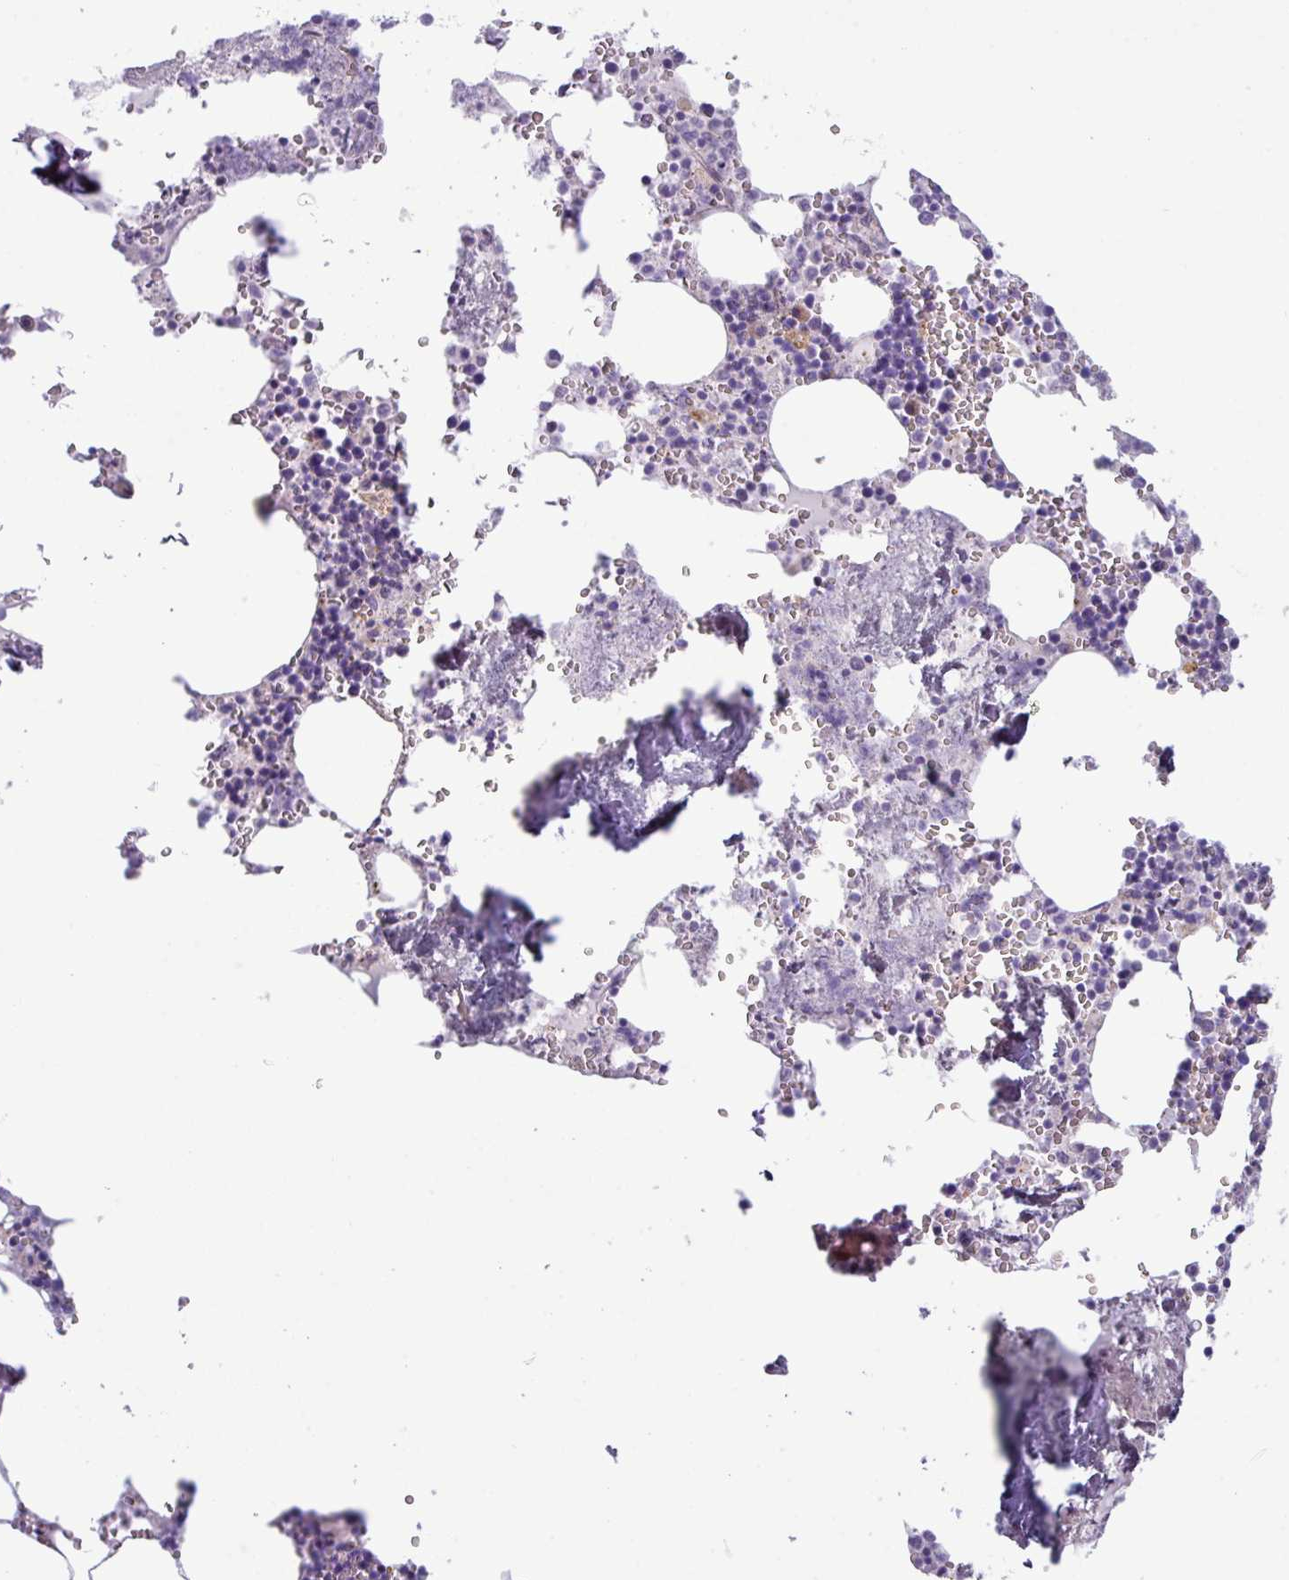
{"staining": {"intensity": "negative", "quantity": "none", "location": "none"}, "tissue": "bone marrow", "cell_type": "Hematopoietic cells", "image_type": "normal", "snomed": [{"axis": "morphology", "description": "Normal tissue, NOS"}, {"axis": "topography", "description": "Bone marrow"}], "caption": "Photomicrograph shows no protein staining in hematopoietic cells of unremarkable bone marrow. (DAB (3,3'-diaminobenzidine) immunohistochemistry with hematoxylin counter stain).", "gene": "IRGC", "patient": {"sex": "male", "age": 54}}